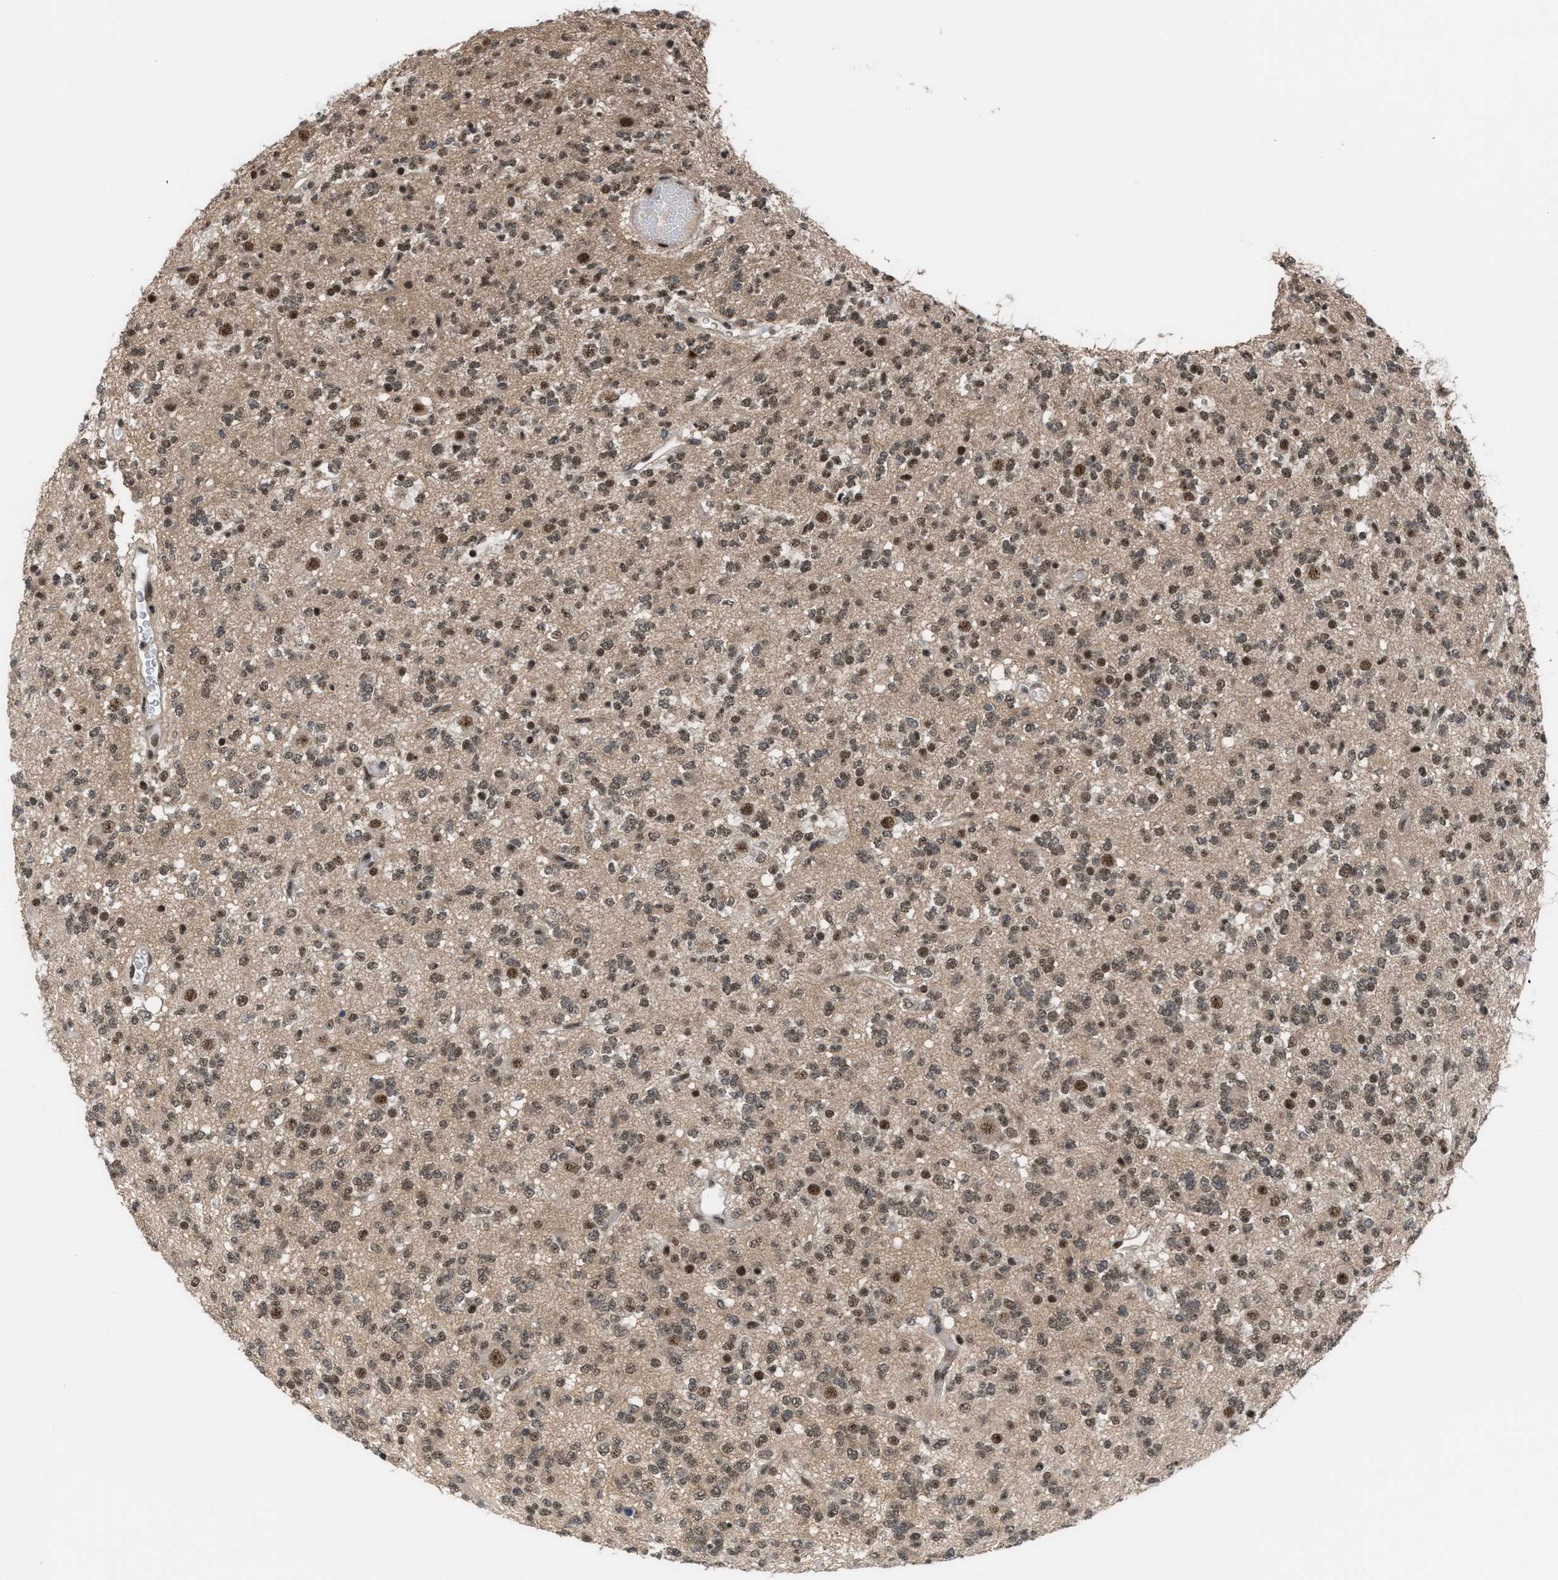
{"staining": {"intensity": "moderate", "quantity": ">75%", "location": "nuclear"}, "tissue": "glioma", "cell_type": "Tumor cells", "image_type": "cancer", "snomed": [{"axis": "morphology", "description": "Glioma, malignant, Low grade"}, {"axis": "topography", "description": "Brain"}], "caption": "A medium amount of moderate nuclear expression is appreciated in about >75% of tumor cells in malignant glioma (low-grade) tissue.", "gene": "PRPF4", "patient": {"sex": "male", "age": 38}}